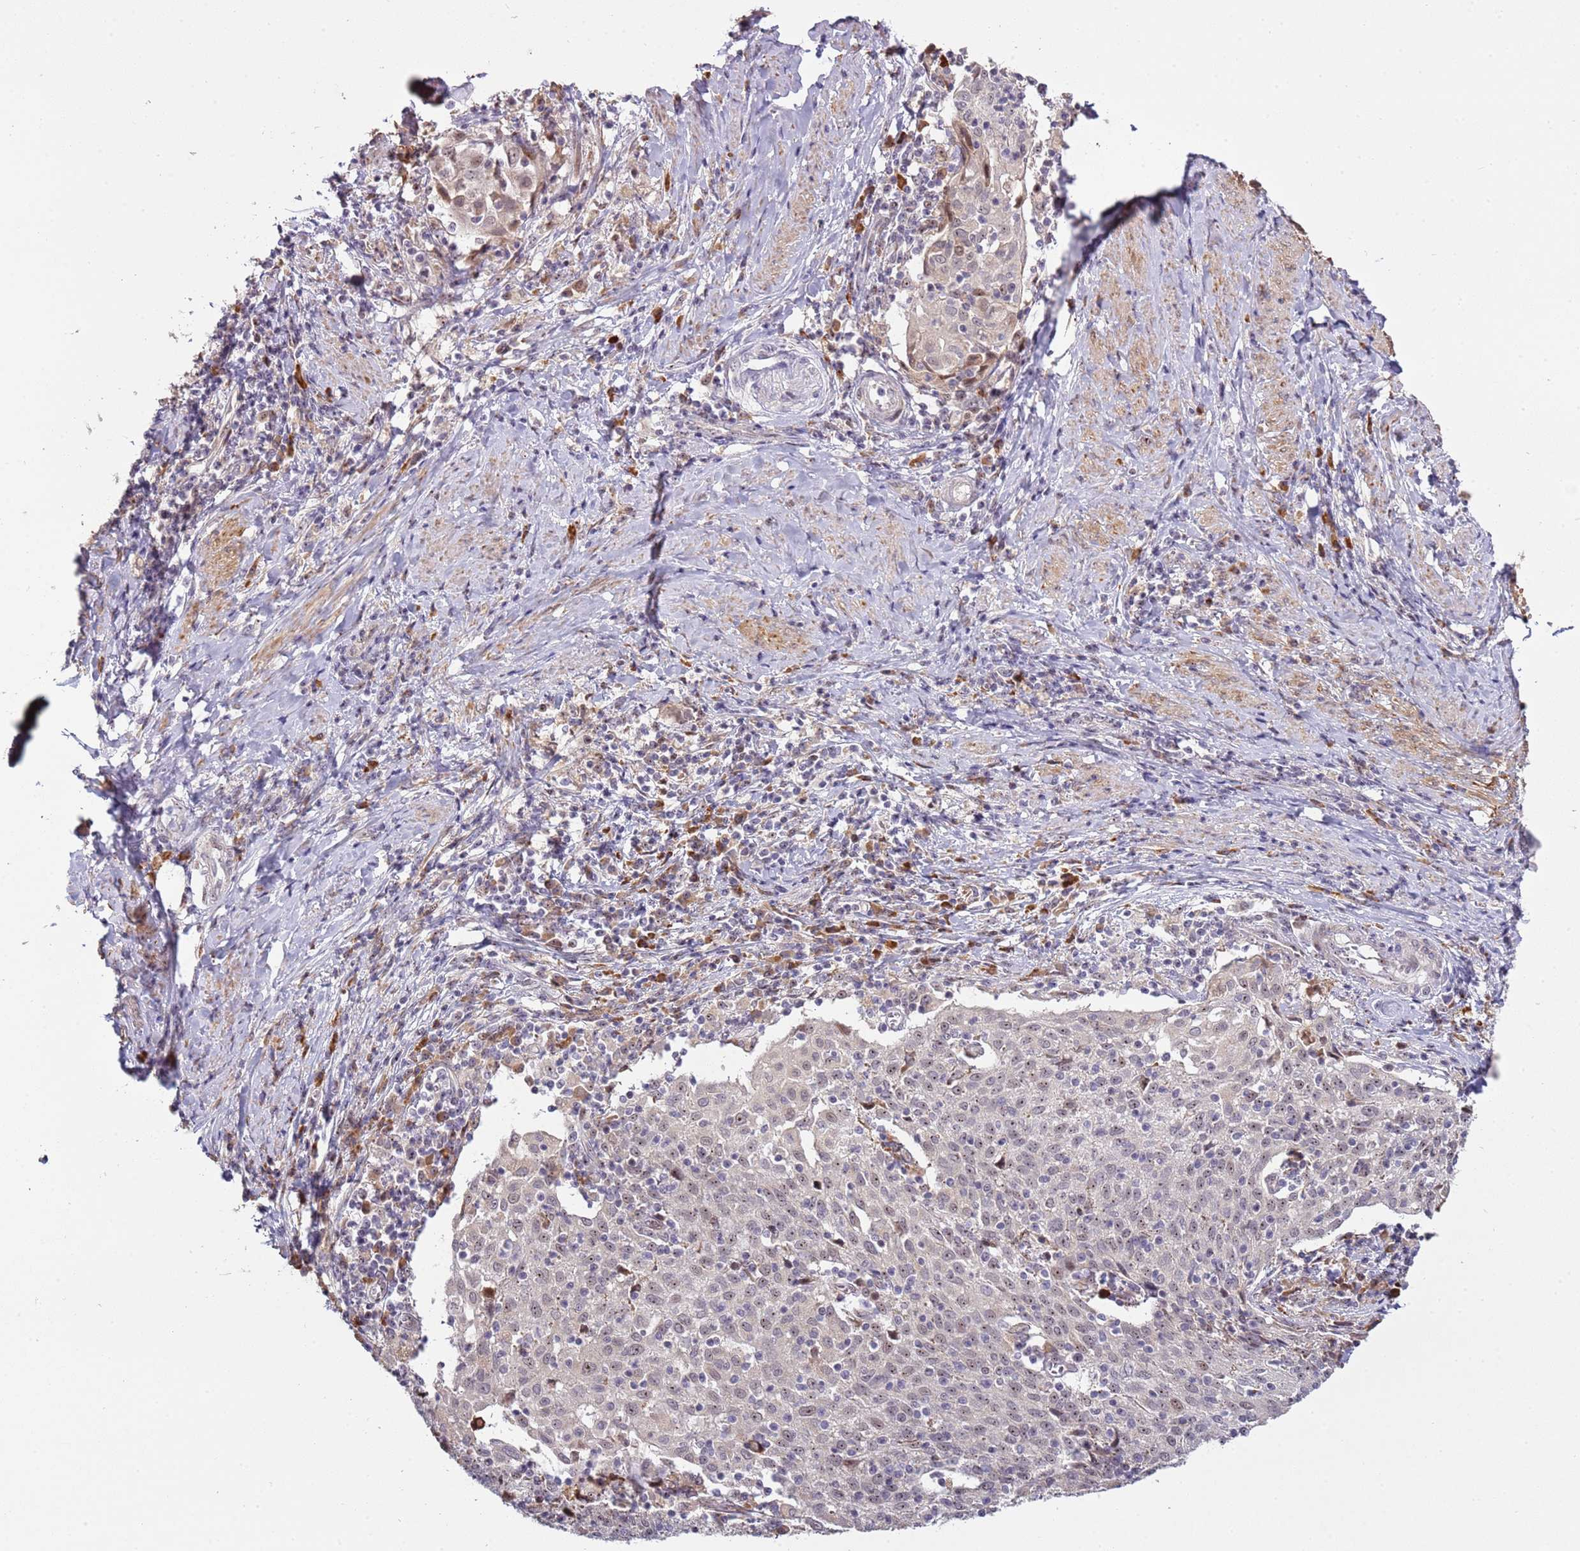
{"staining": {"intensity": "weak", "quantity": "<25%", "location": "nuclear"}, "tissue": "cervical cancer", "cell_type": "Tumor cells", "image_type": "cancer", "snomed": [{"axis": "morphology", "description": "Squamous cell carcinoma, NOS"}, {"axis": "topography", "description": "Cervix"}], "caption": "Immunohistochemistry (IHC) image of neoplastic tissue: human squamous cell carcinoma (cervical) stained with DAB demonstrates no significant protein expression in tumor cells. Brightfield microscopy of IHC stained with DAB (3,3'-diaminobenzidine) (brown) and hematoxylin (blue), captured at high magnification.", "gene": "UCMA", "patient": {"sex": "female", "age": 52}}